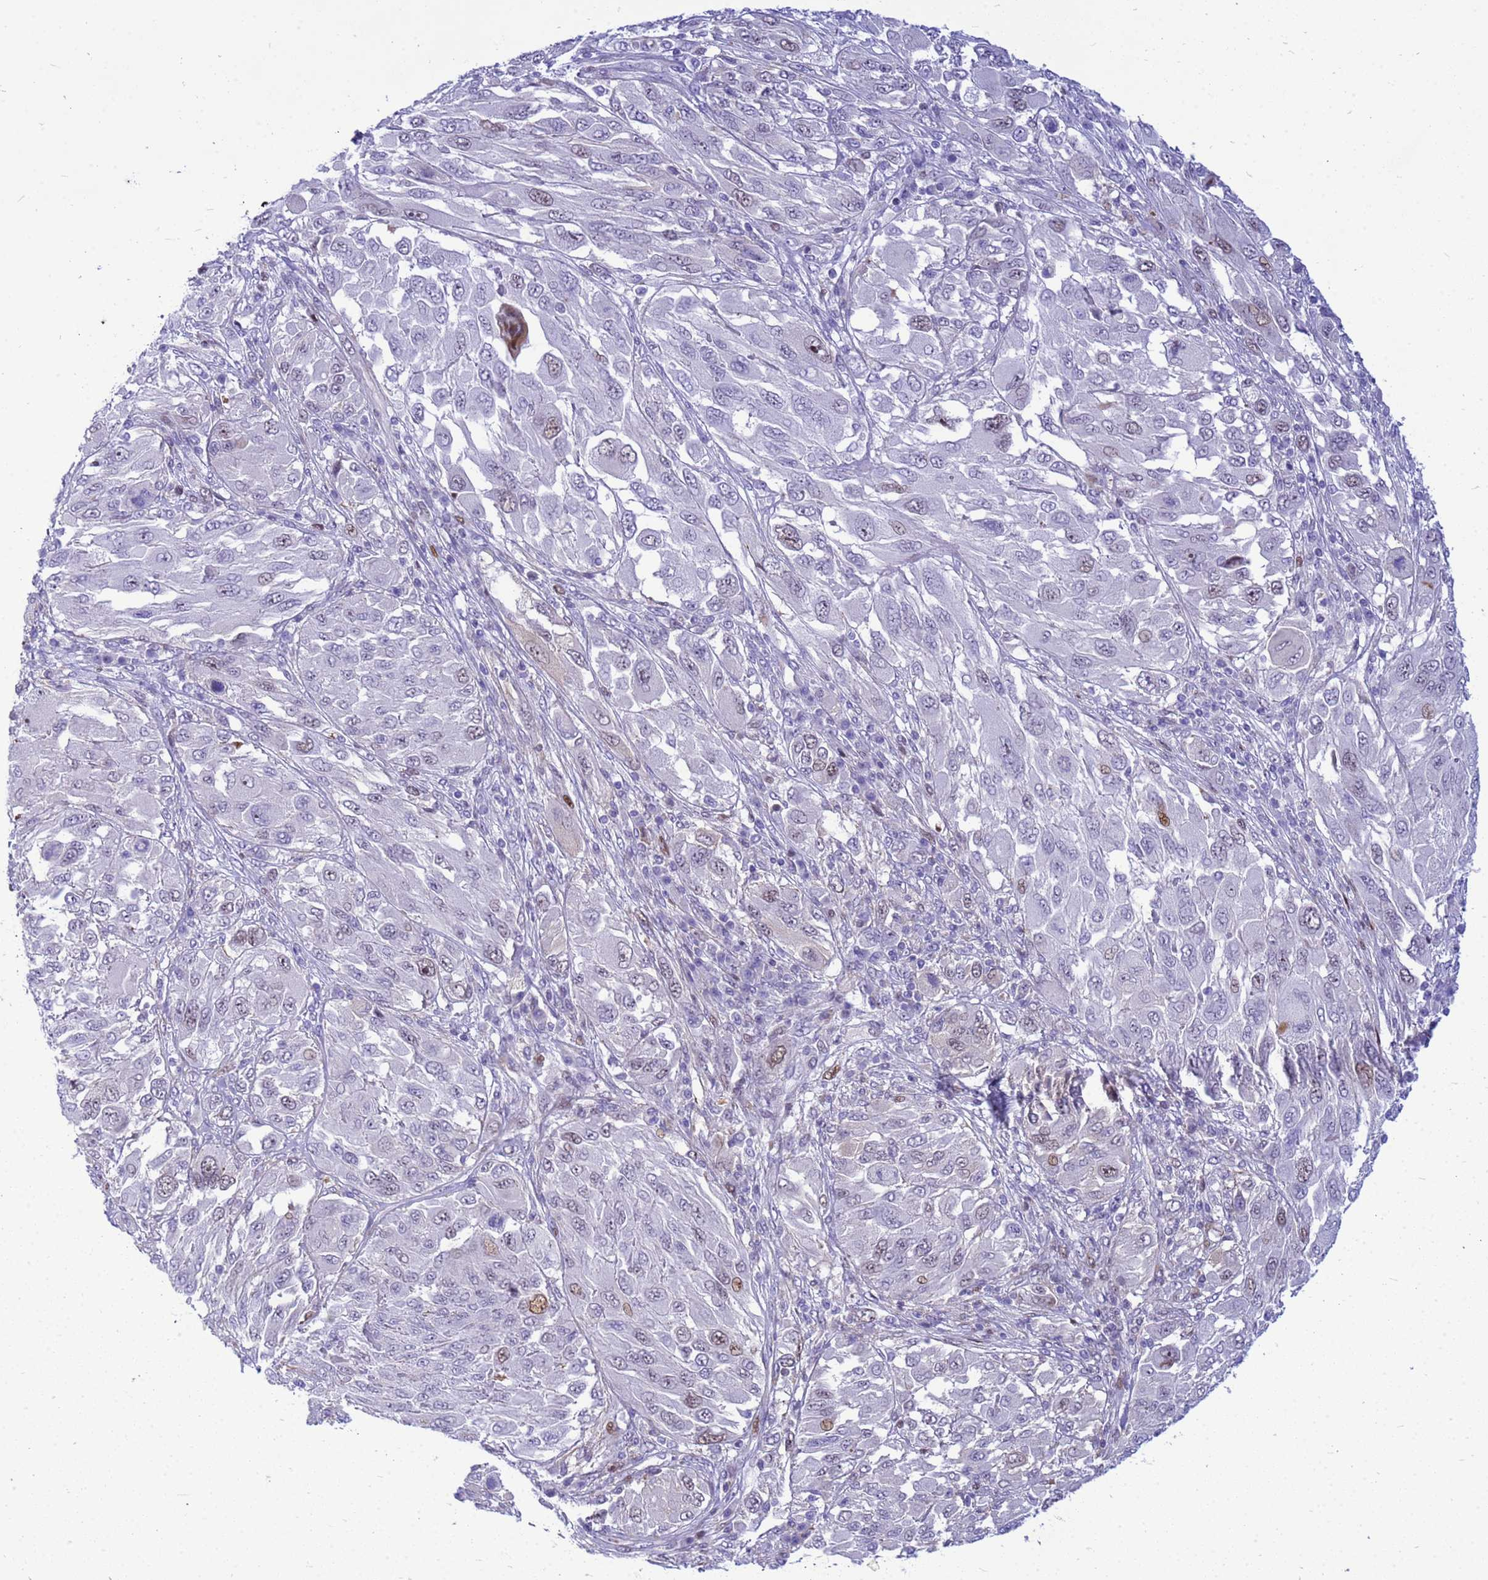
{"staining": {"intensity": "moderate", "quantity": "<25%", "location": "nuclear"}, "tissue": "melanoma", "cell_type": "Tumor cells", "image_type": "cancer", "snomed": [{"axis": "morphology", "description": "Malignant melanoma, NOS"}, {"axis": "topography", "description": "Skin"}], "caption": "The photomicrograph reveals immunohistochemical staining of melanoma. There is moderate nuclear staining is present in approximately <25% of tumor cells.", "gene": "ADAMTS7", "patient": {"sex": "female", "age": 91}}